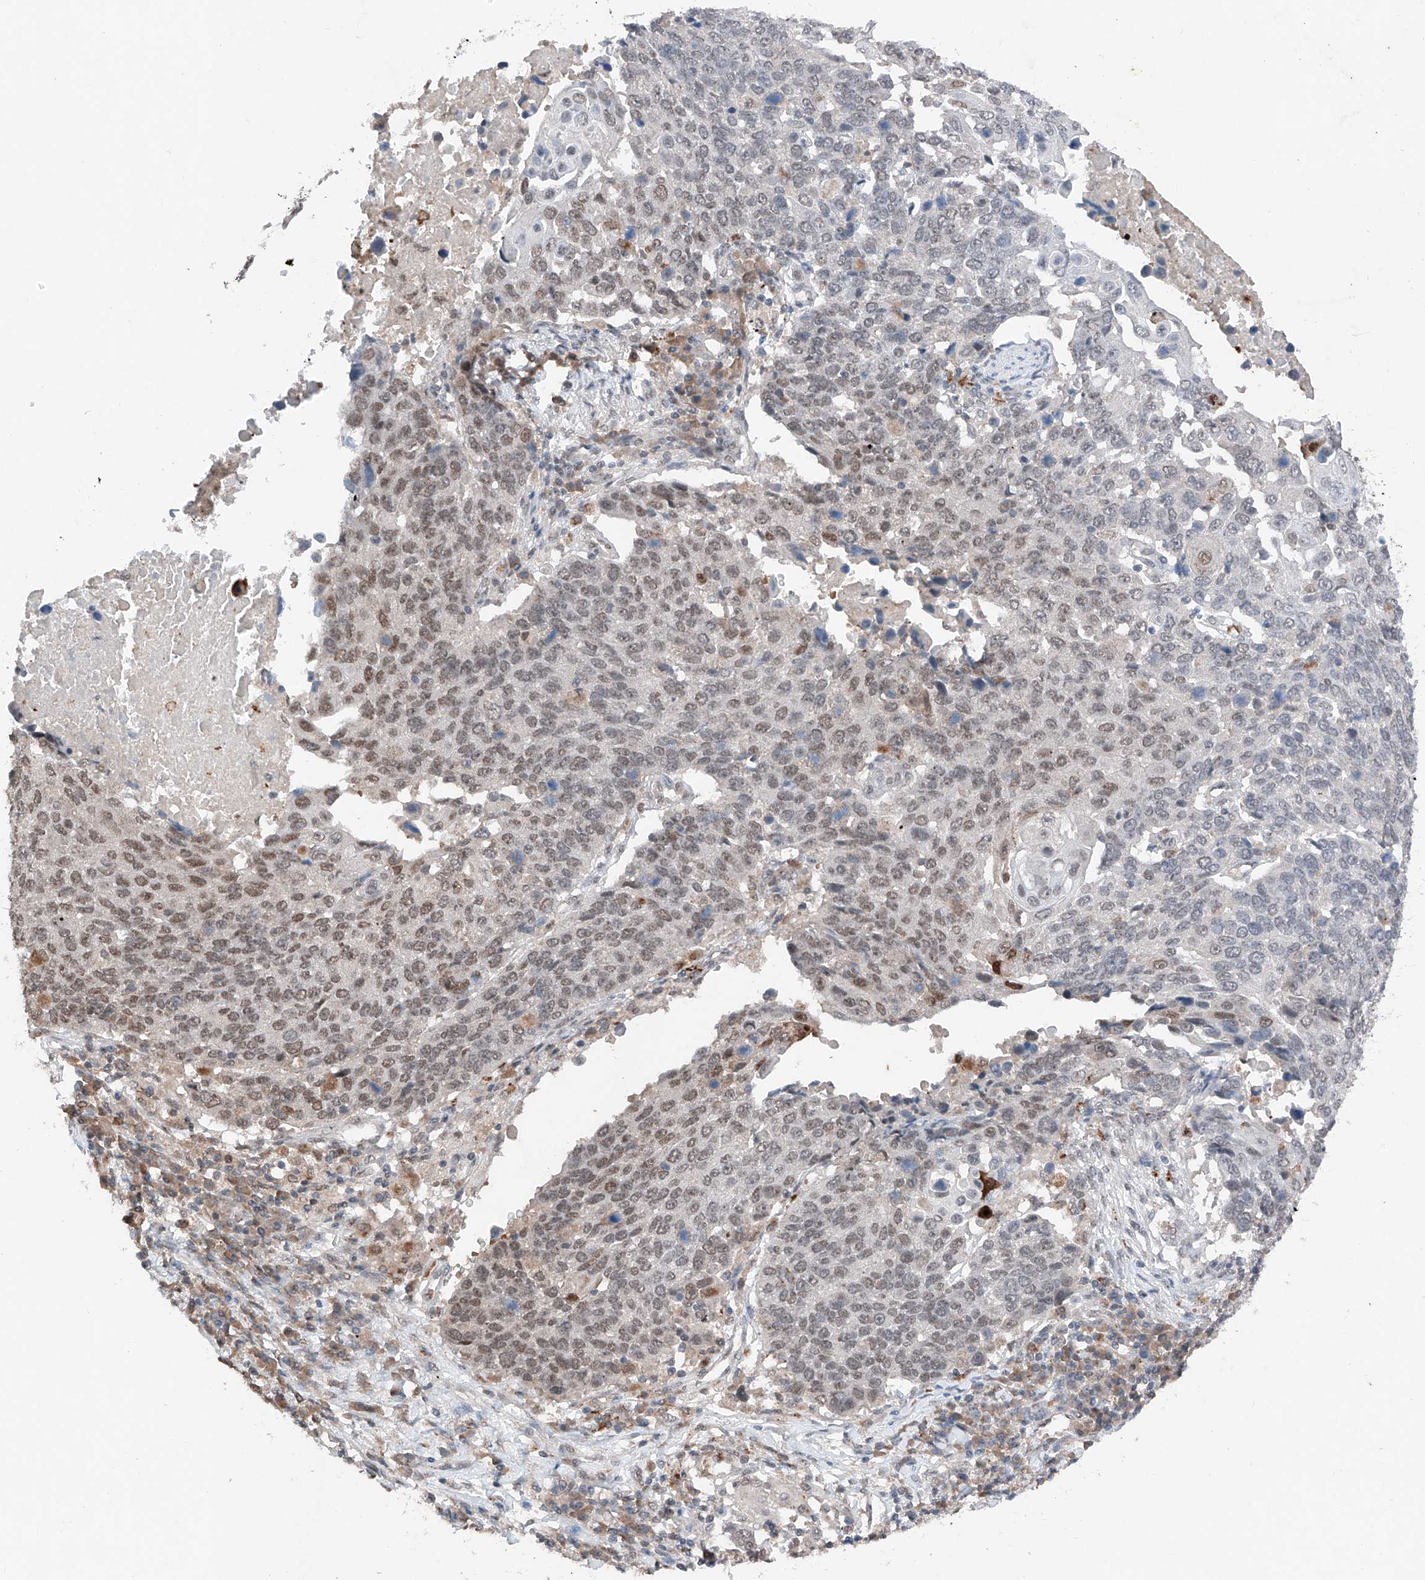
{"staining": {"intensity": "moderate", "quantity": "<25%", "location": "nuclear"}, "tissue": "lung cancer", "cell_type": "Tumor cells", "image_type": "cancer", "snomed": [{"axis": "morphology", "description": "Squamous cell carcinoma, NOS"}, {"axis": "topography", "description": "Lung"}], "caption": "IHC staining of lung cancer (squamous cell carcinoma), which demonstrates low levels of moderate nuclear positivity in about <25% of tumor cells indicating moderate nuclear protein staining. The staining was performed using DAB (brown) for protein detection and nuclei were counterstained in hematoxylin (blue).", "gene": "TBX4", "patient": {"sex": "male", "age": 66}}